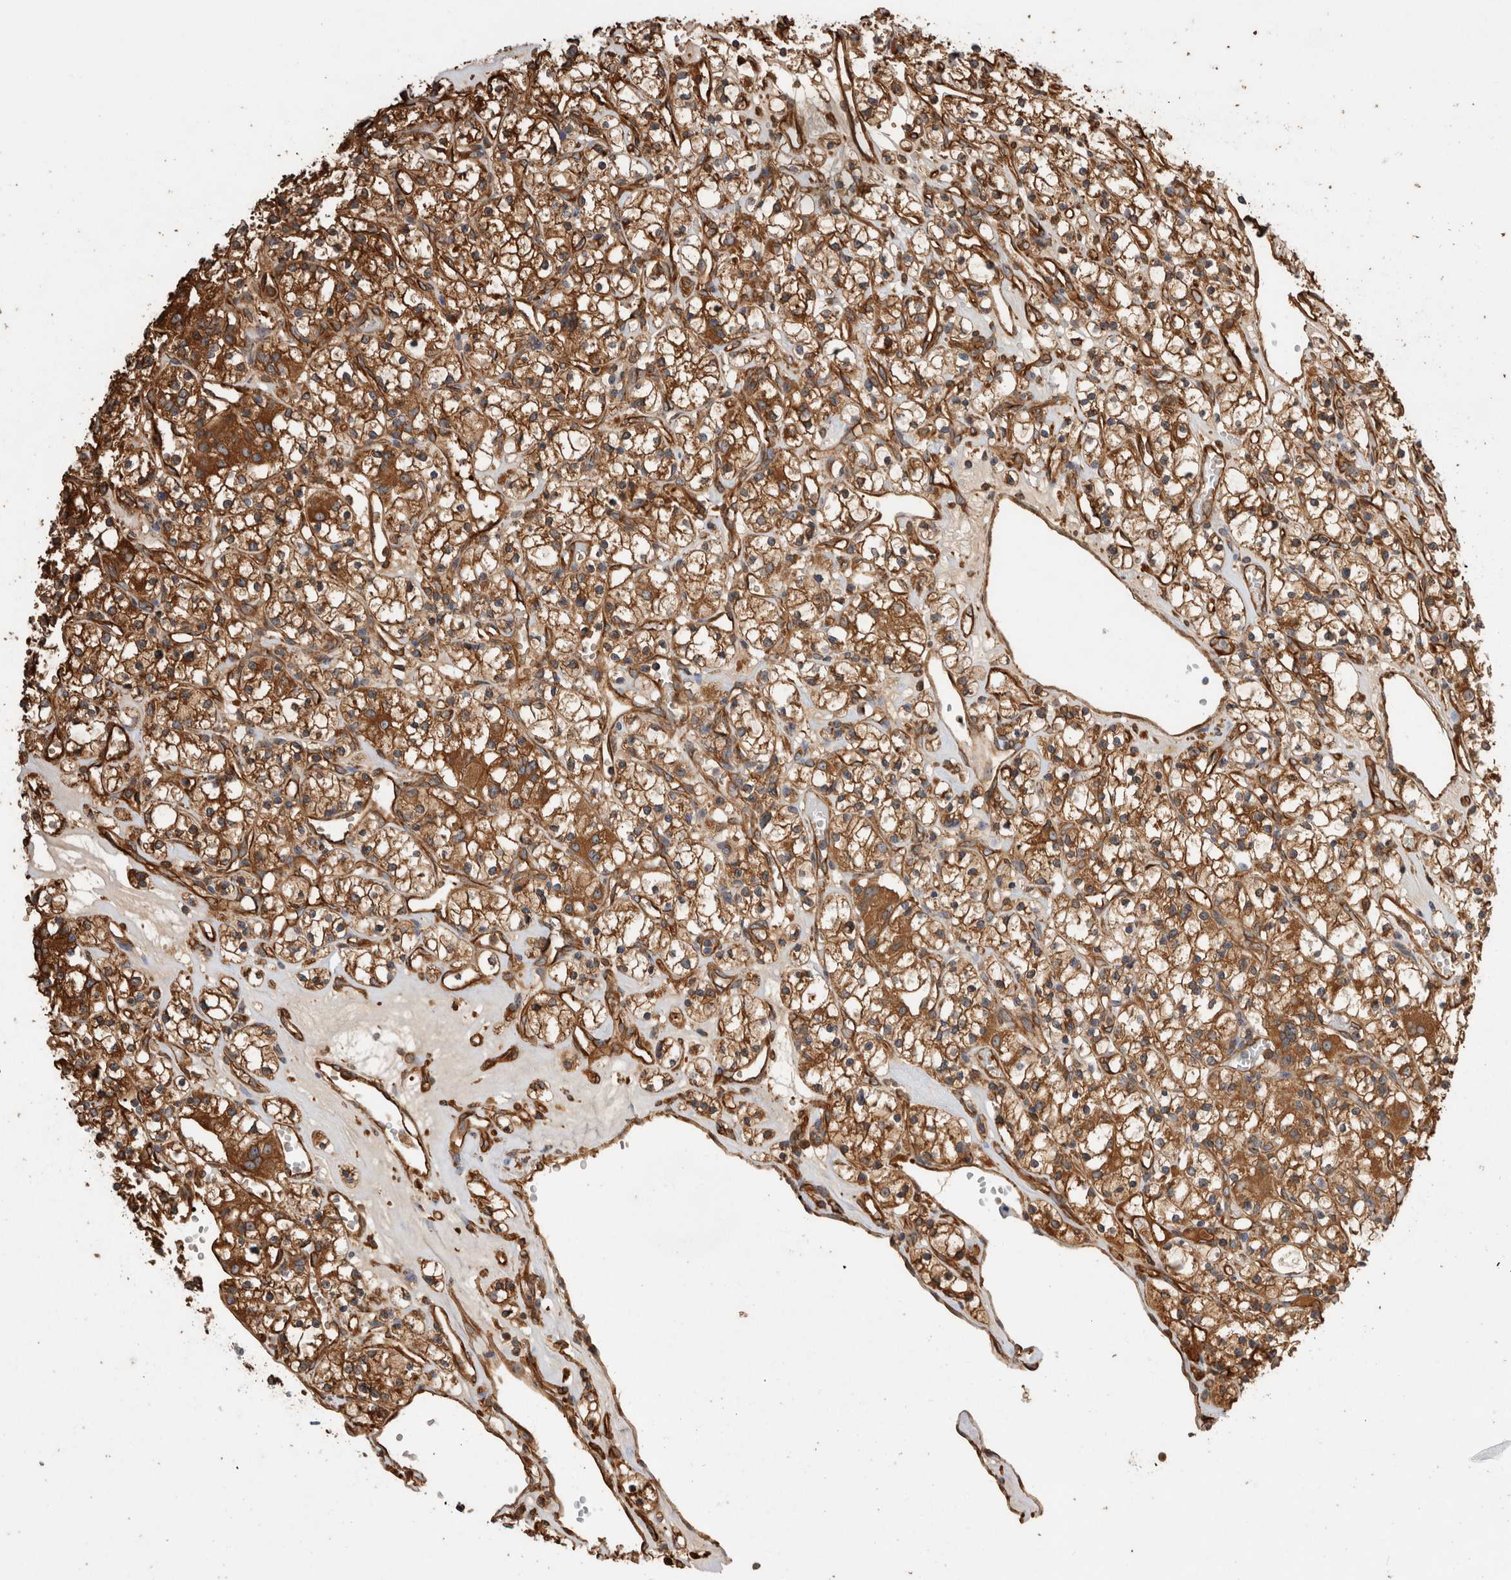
{"staining": {"intensity": "moderate", "quantity": ">75%", "location": "cytoplasmic/membranous"}, "tissue": "renal cancer", "cell_type": "Tumor cells", "image_type": "cancer", "snomed": [{"axis": "morphology", "description": "Adenocarcinoma, NOS"}, {"axis": "topography", "description": "Kidney"}], "caption": "Renal cancer stained with a brown dye shows moderate cytoplasmic/membranous positive positivity in approximately >75% of tumor cells.", "gene": "ZNF397", "patient": {"sex": "female", "age": 59}}